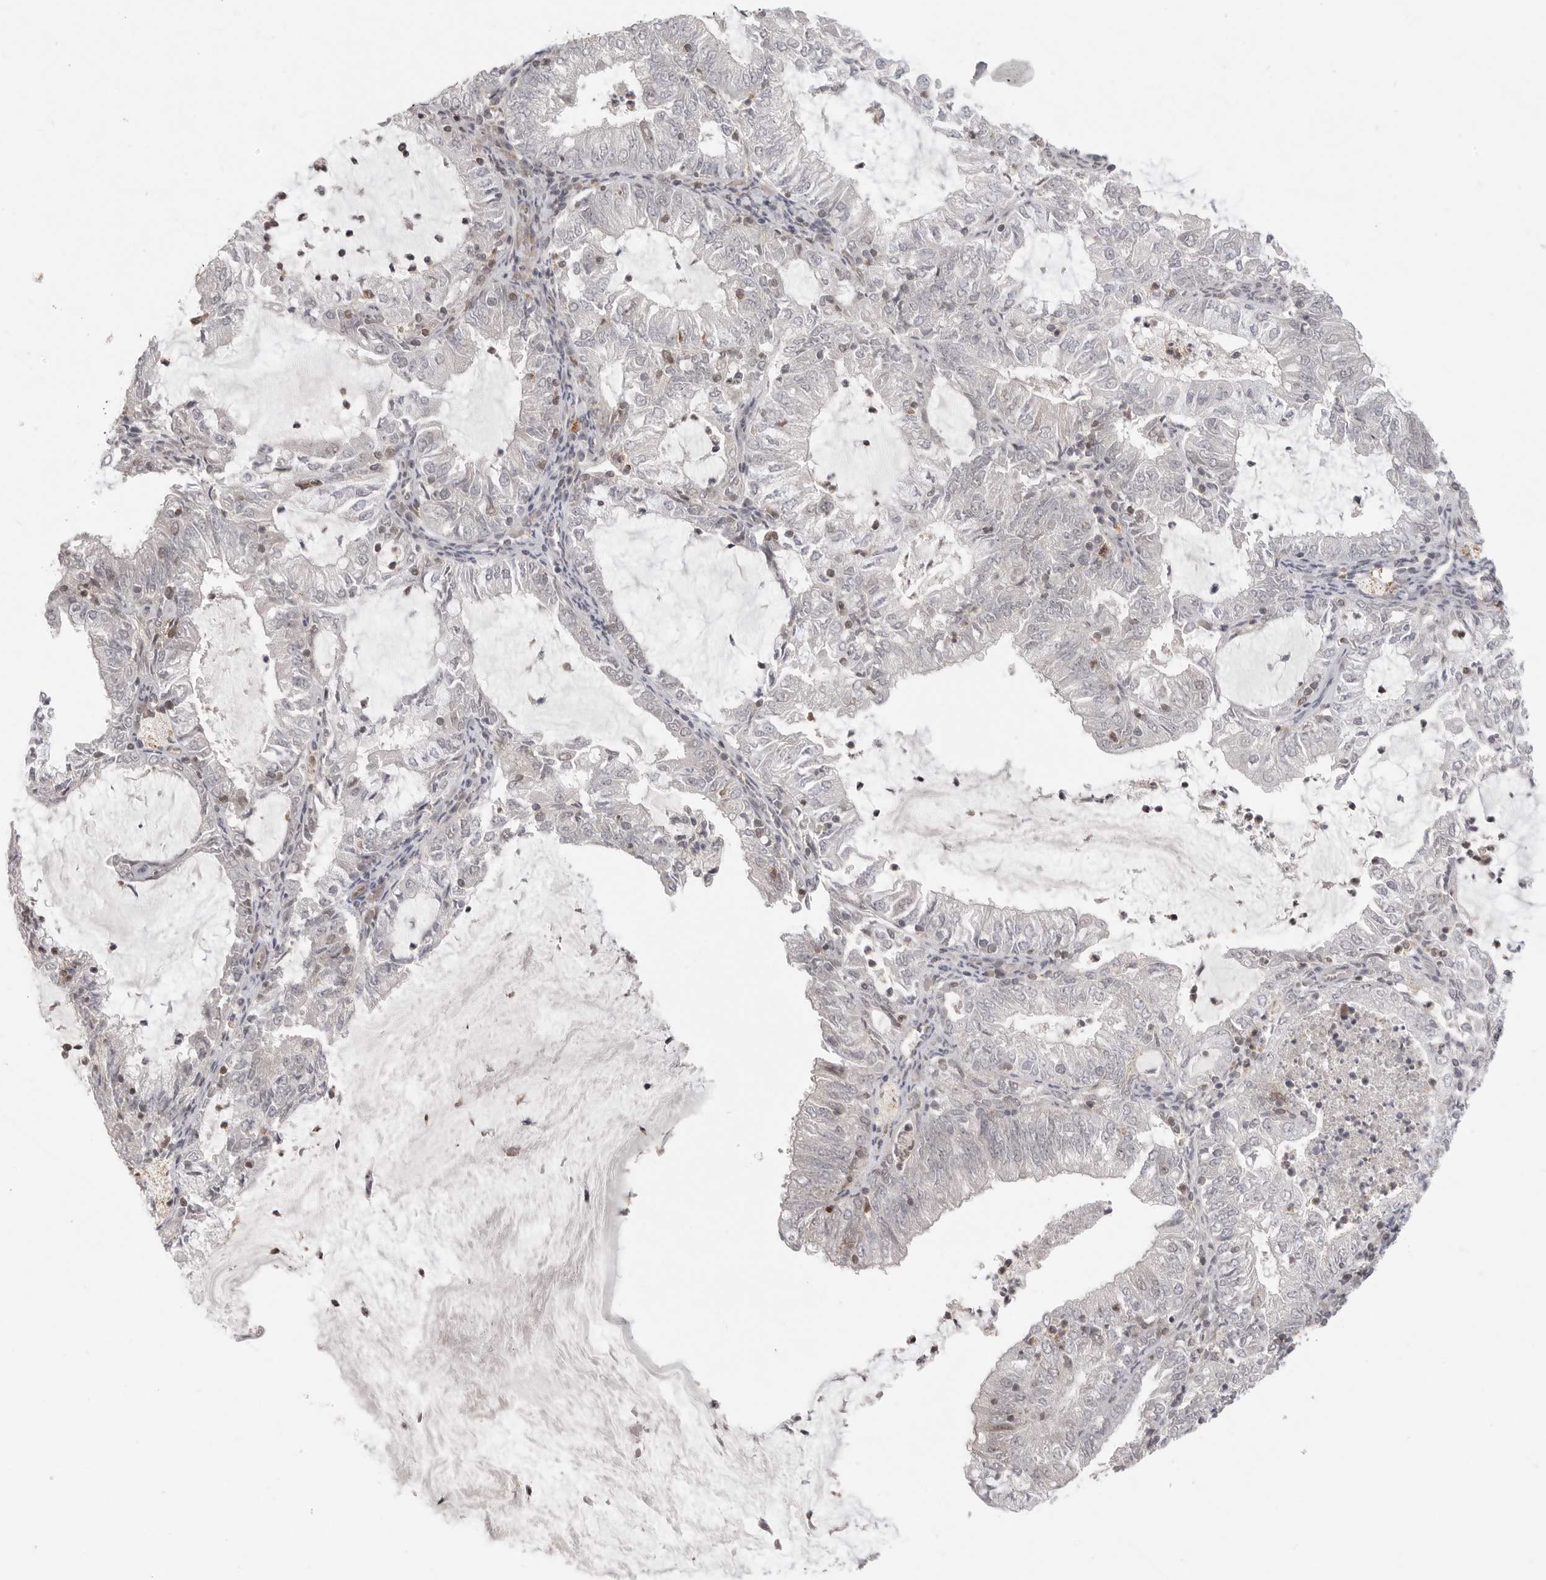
{"staining": {"intensity": "negative", "quantity": "none", "location": "none"}, "tissue": "endometrial cancer", "cell_type": "Tumor cells", "image_type": "cancer", "snomed": [{"axis": "morphology", "description": "Adenocarcinoma, NOS"}, {"axis": "topography", "description": "Endometrium"}], "caption": "An immunohistochemistry (IHC) micrograph of endometrial cancer (adenocarcinoma) is shown. There is no staining in tumor cells of endometrial cancer (adenocarcinoma).", "gene": "DBNL", "patient": {"sex": "female", "age": 57}}